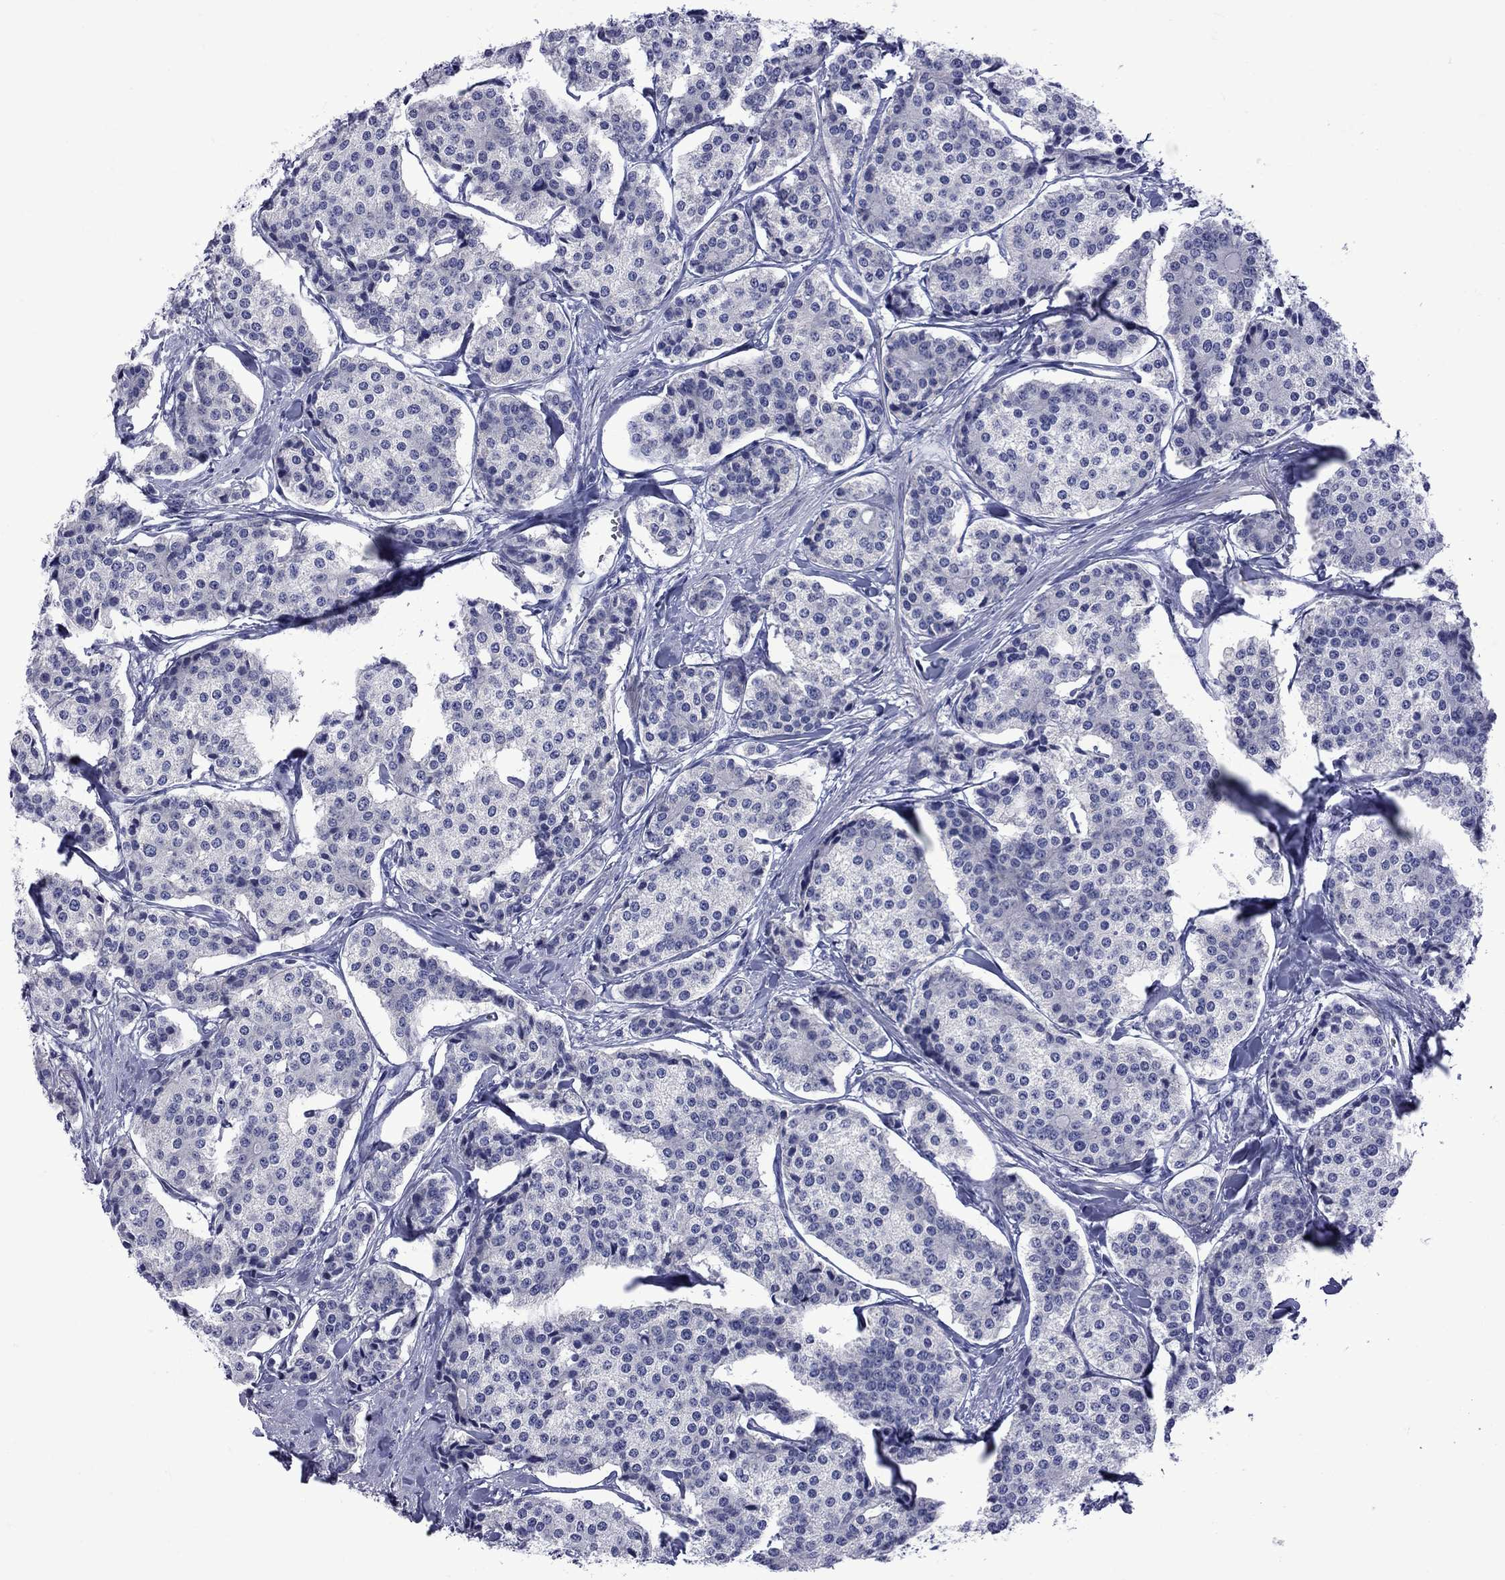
{"staining": {"intensity": "negative", "quantity": "none", "location": "none"}, "tissue": "carcinoid", "cell_type": "Tumor cells", "image_type": "cancer", "snomed": [{"axis": "morphology", "description": "Carcinoid, malignant, NOS"}, {"axis": "topography", "description": "Small intestine"}], "caption": "Tumor cells are negative for brown protein staining in malignant carcinoid. (DAB (3,3'-diaminobenzidine) immunohistochemistry (IHC) with hematoxylin counter stain).", "gene": "EPPIN", "patient": {"sex": "female", "age": 65}}